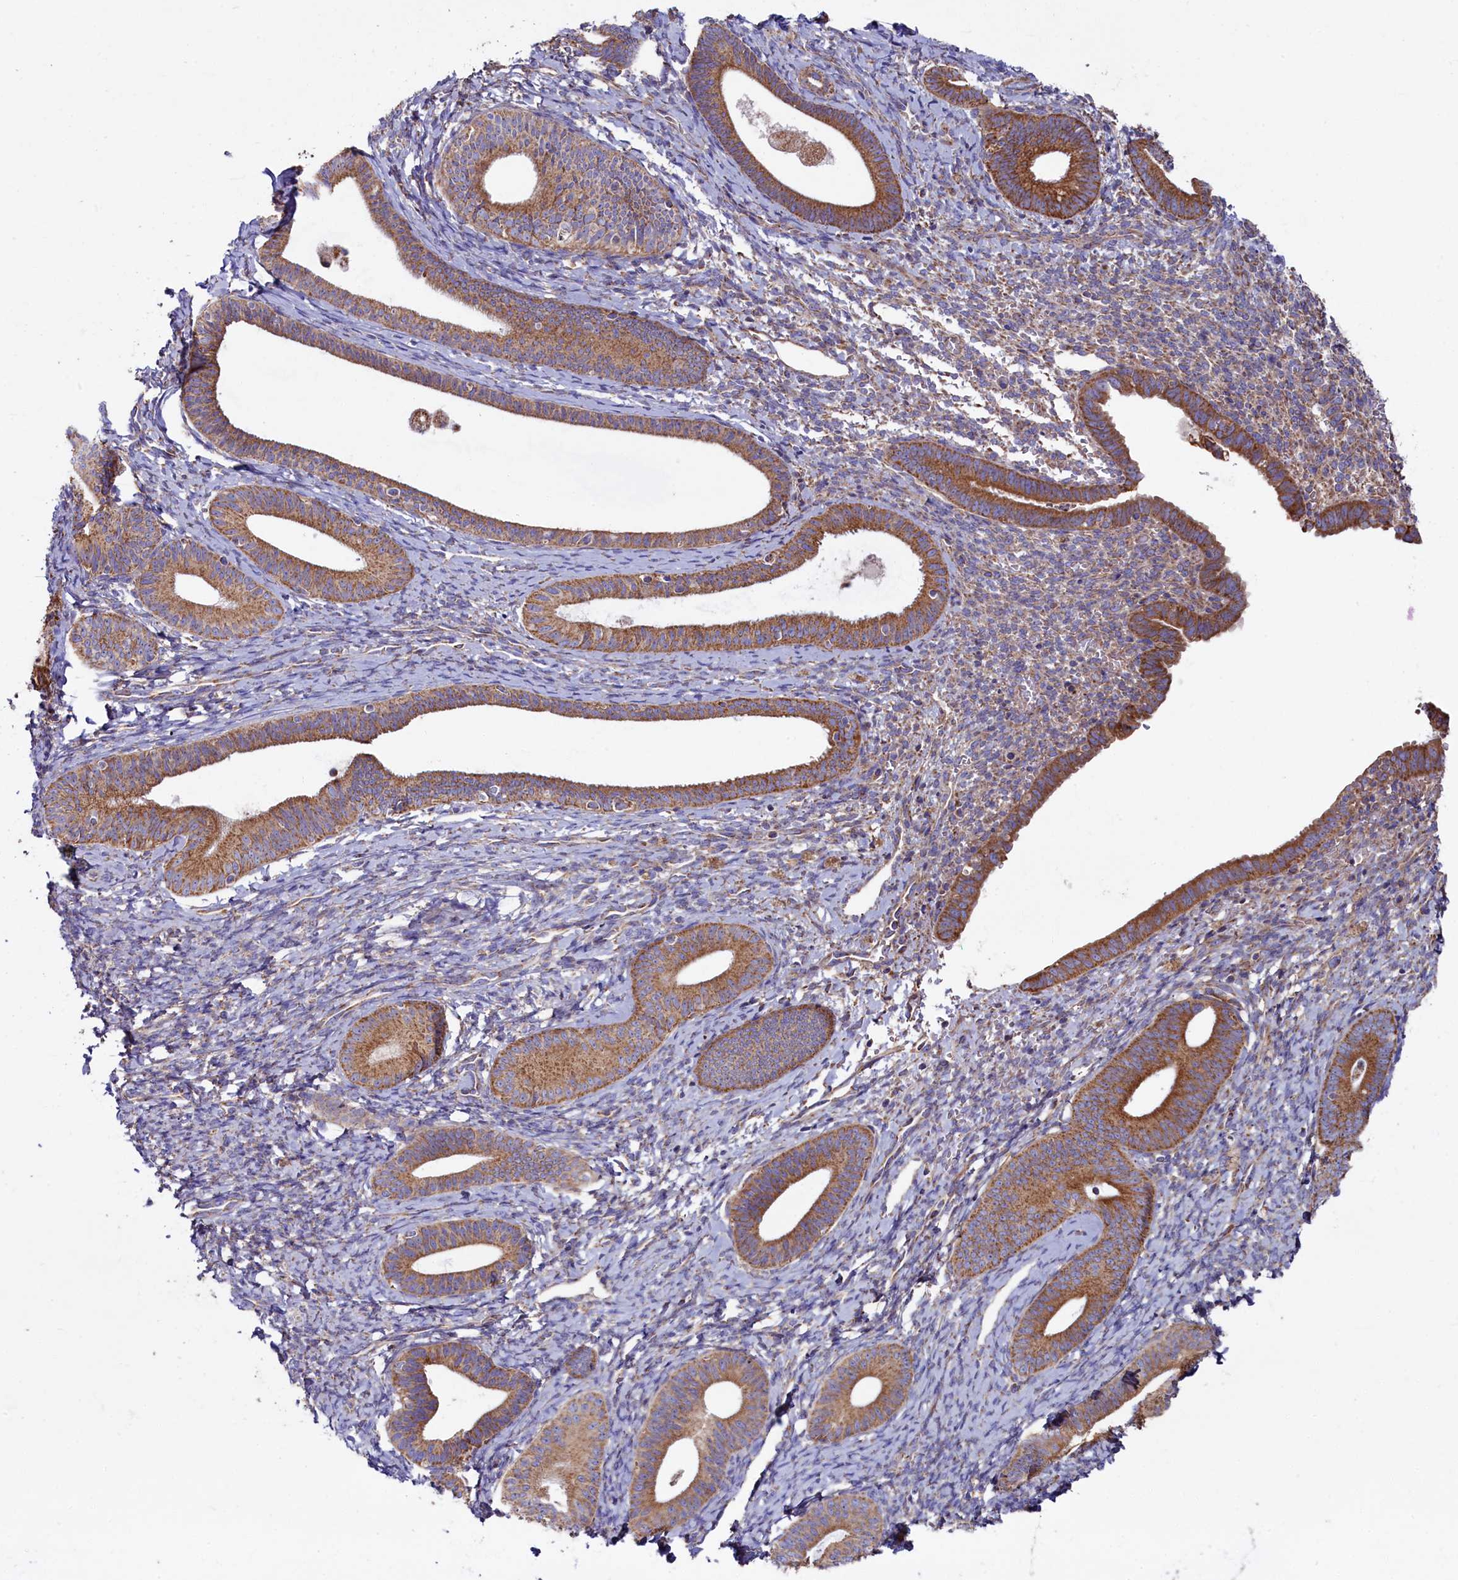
{"staining": {"intensity": "weak", "quantity": "<25%", "location": "cytoplasmic/membranous"}, "tissue": "endometrium", "cell_type": "Cells in endometrial stroma", "image_type": "normal", "snomed": [{"axis": "morphology", "description": "Normal tissue, NOS"}, {"axis": "topography", "description": "Endometrium"}], "caption": "The histopathology image displays no staining of cells in endometrial stroma in benign endometrium.", "gene": "ZSWIM1", "patient": {"sex": "female", "age": 65}}